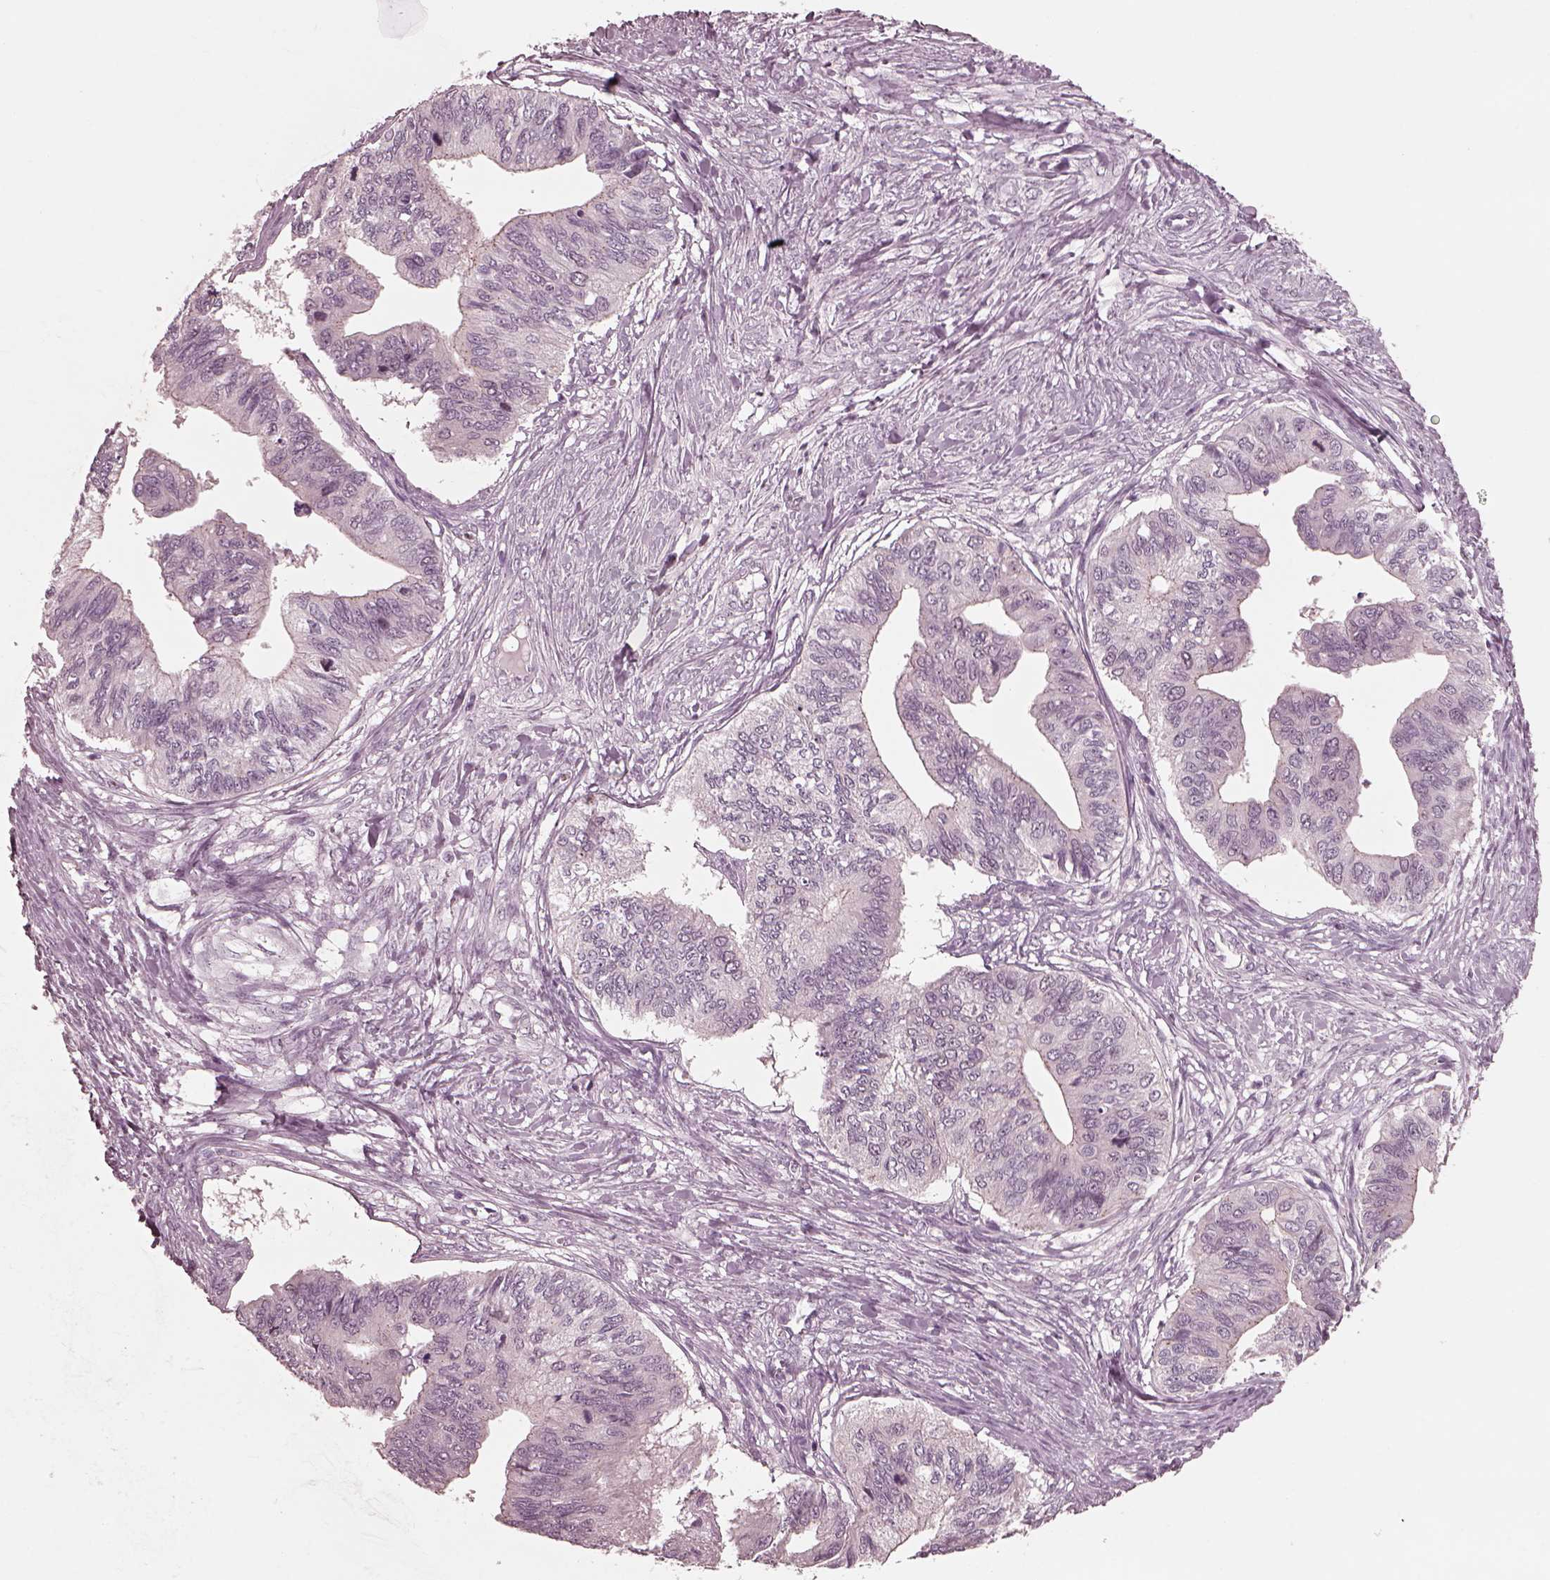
{"staining": {"intensity": "negative", "quantity": "none", "location": "none"}, "tissue": "ovarian cancer", "cell_type": "Tumor cells", "image_type": "cancer", "snomed": [{"axis": "morphology", "description": "Cystadenocarcinoma, mucinous, NOS"}, {"axis": "topography", "description": "Ovary"}], "caption": "This is a image of immunohistochemistry (IHC) staining of ovarian cancer (mucinous cystadenocarcinoma), which shows no staining in tumor cells.", "gene": "SAXO1", "patient": {"sex": "female", "age": 76}}